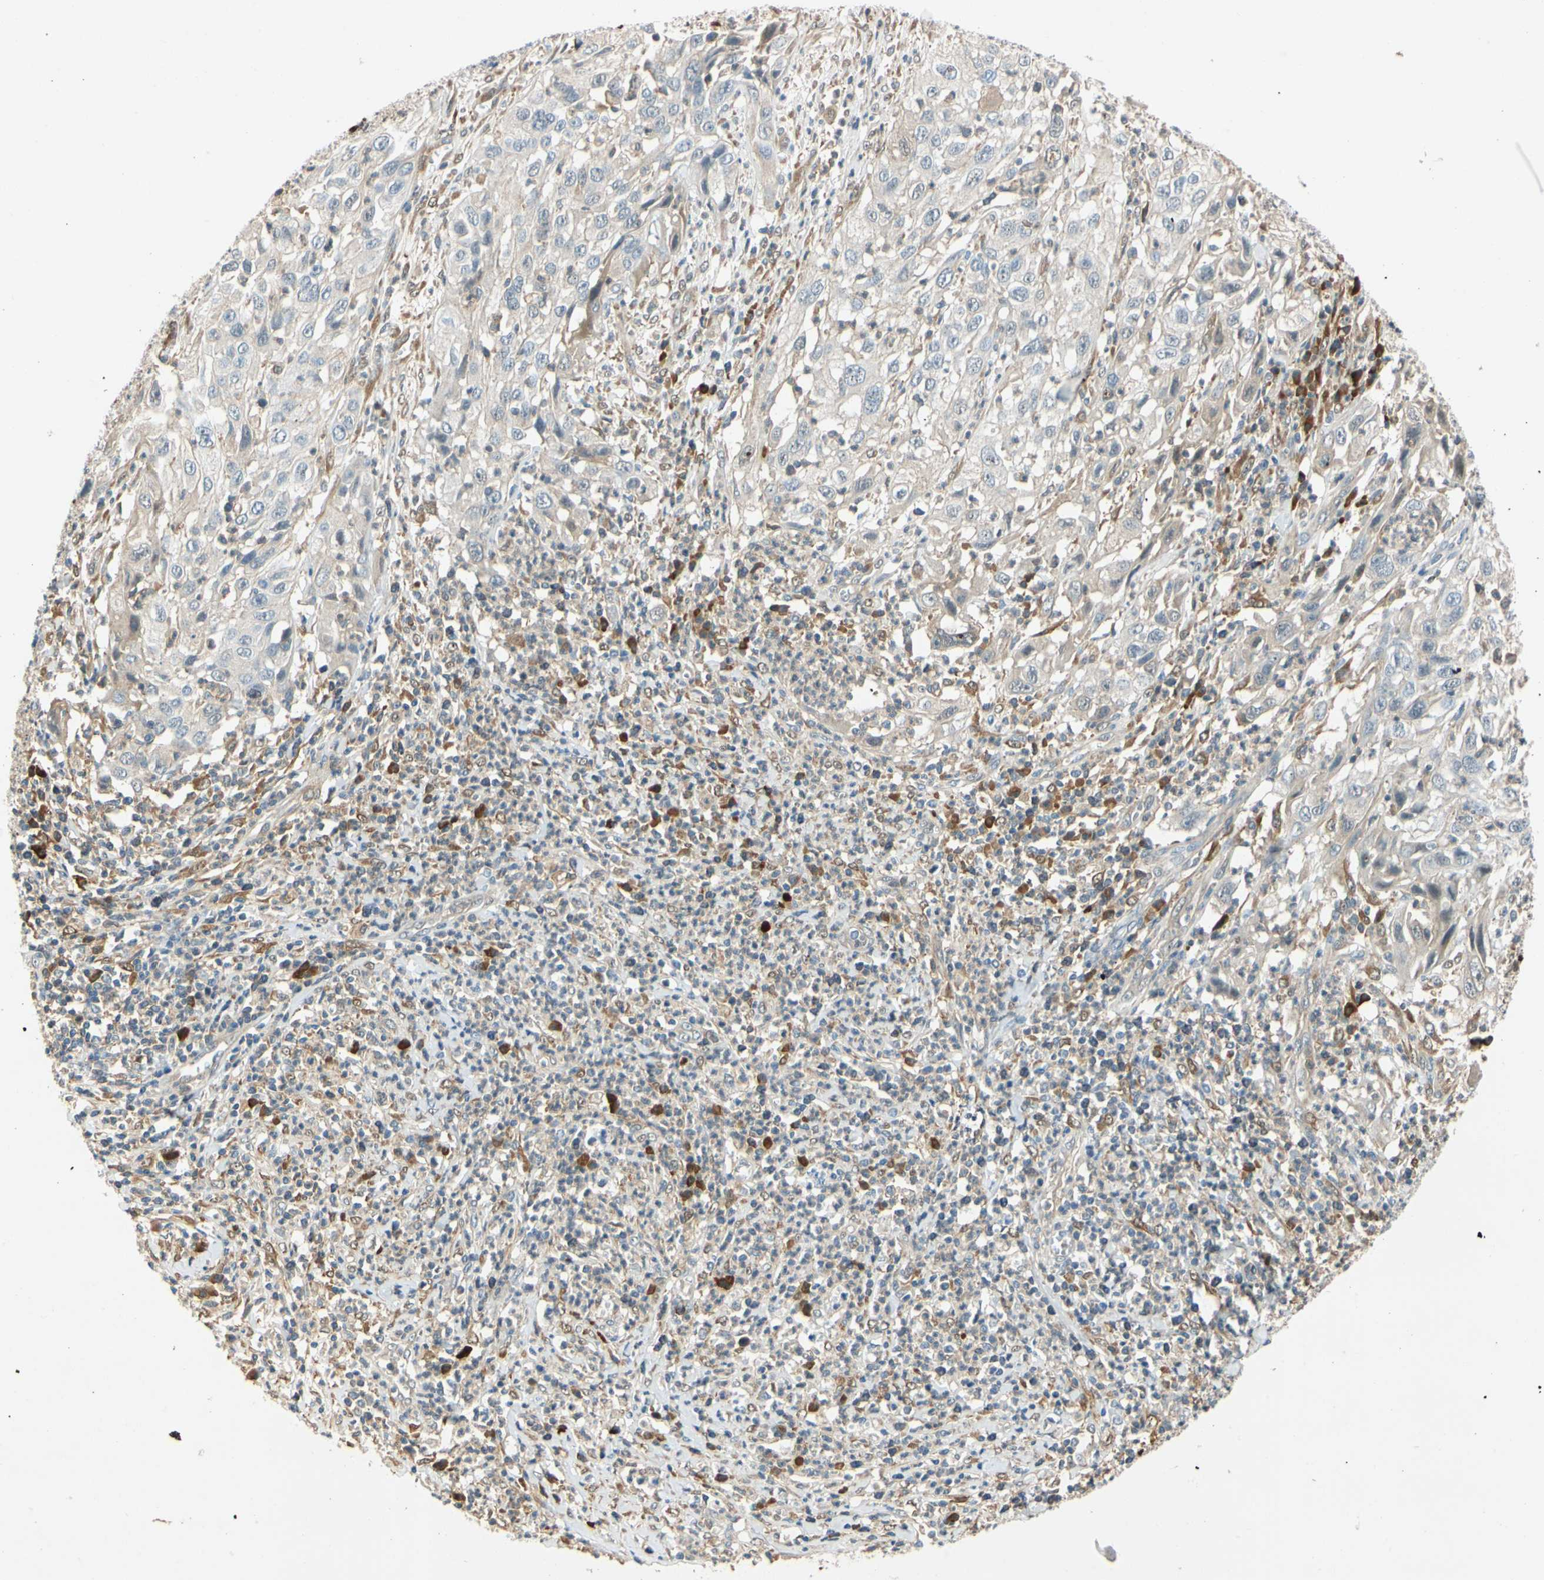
{"staining": {"intensity": "weak", "quantity": ">75%", "location": "cytoplasmic/membranous"}, "tissue": "cervical cancer", "cell_type": "Tumor cells", "image_type": "cancer", "snomed": [{"axis": "morphology", "description": "Squamous cell carcinoma, NOS"}, {"axis": "topography", "description": "Cervix"}], "caption": "Cervical cancer (squamous cell carcinoma) tissue shows weak cytoplasmic/membranous positivity in about >75% of tumor cells", "gene": "WIPI1", "patient": {"sex": "female", "age": 32}}